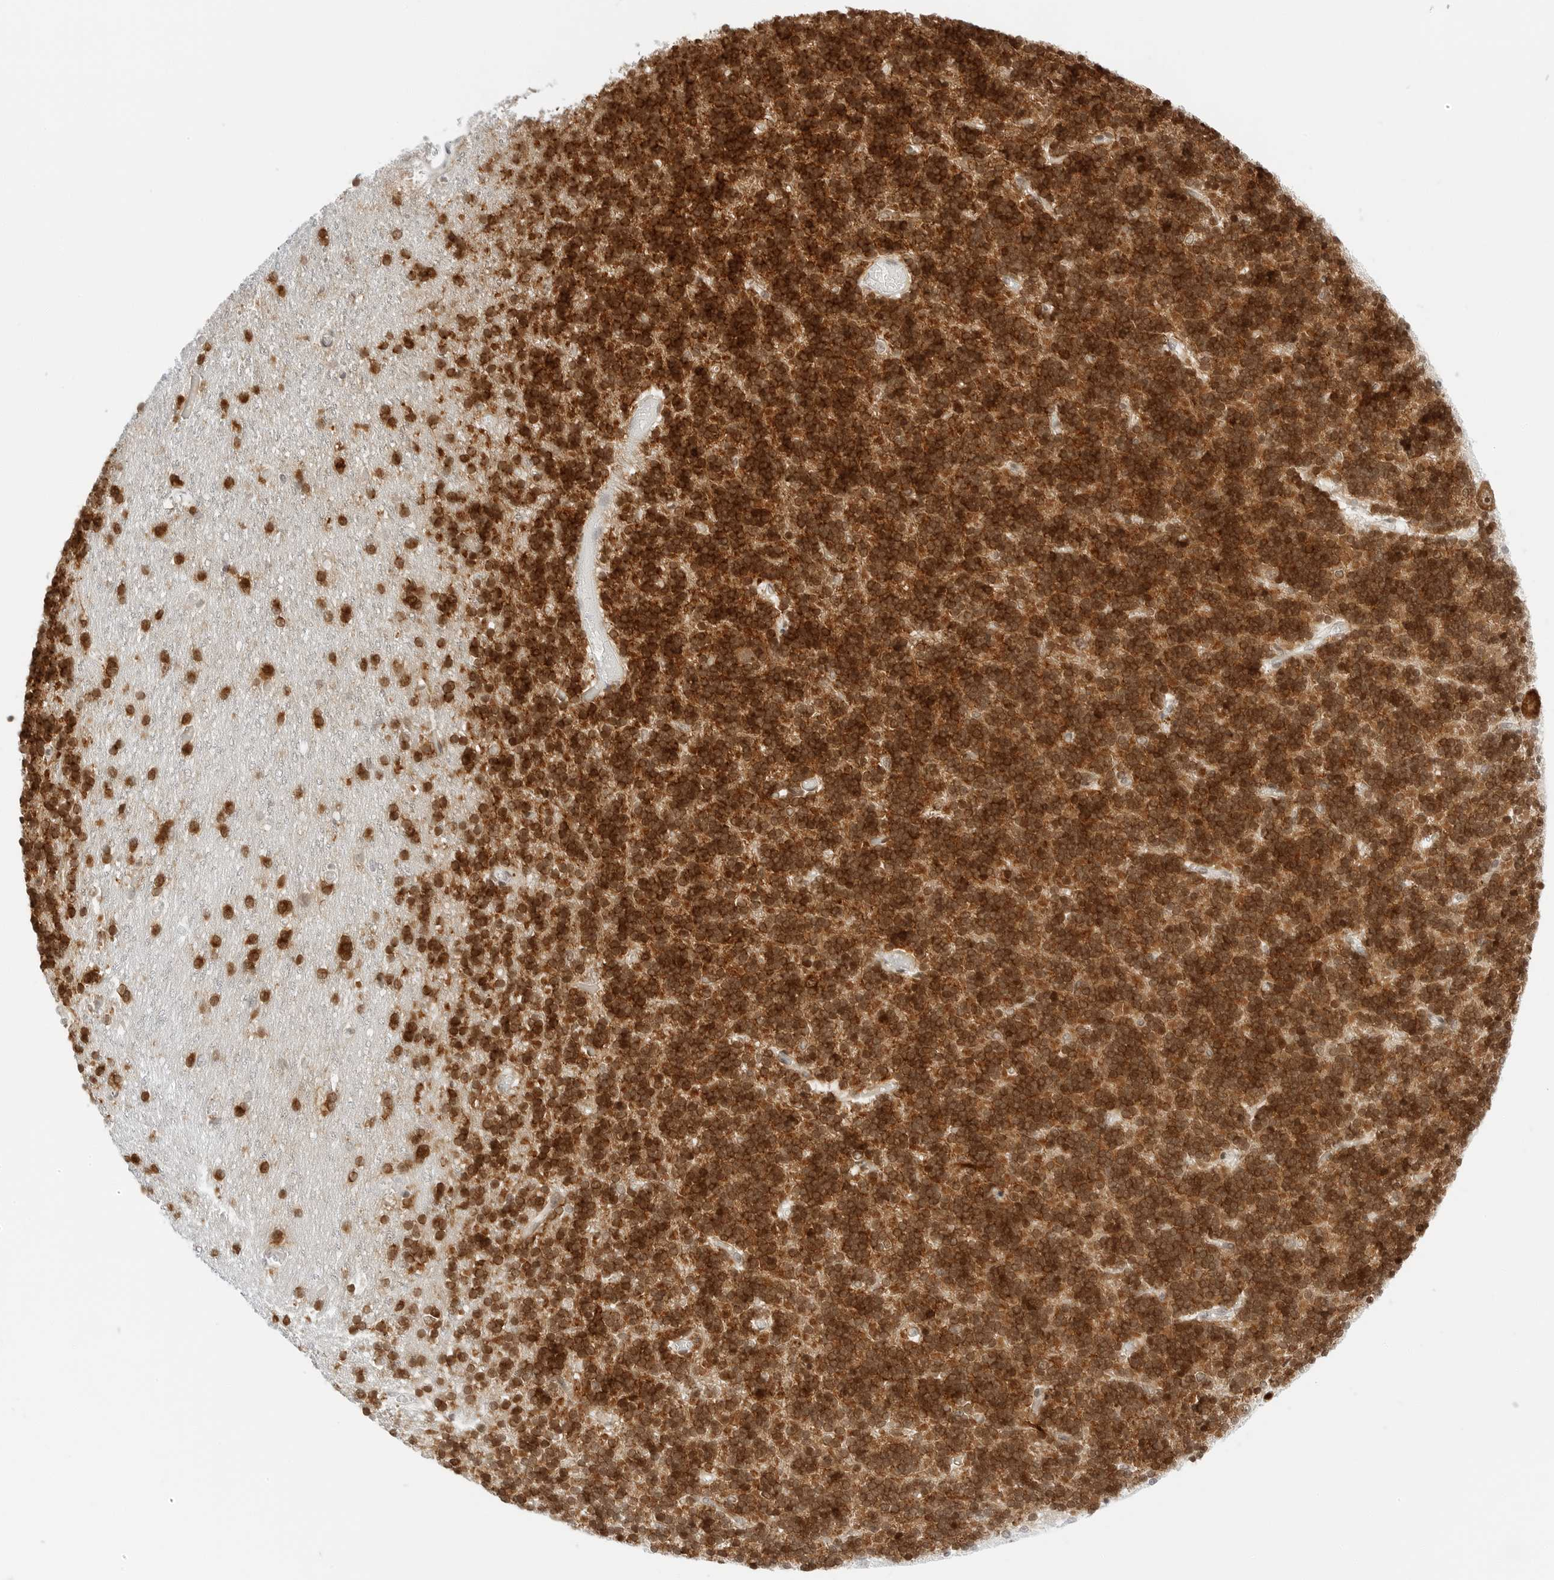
{"staining": {"intensity": "strong", "quantity": ">75%", "location": "cytoplasmic/membranous,nuclear"}, "tissue": "cerebellum", "cell_type": "Cells in granular layer", "image_type": "normal", "snomed": [{"axis": "morphology", "description": "Normal tissue, NOS"}, {"axis": "topography", "description": "Cerebellum"}], "caption": "Immunohistochemistry staining of normal cerebellum, which exhibits high levels of strong cytoplasmic/membranous,nuclear expression in about >75% of cells in granular layer indicating strong cytoplasmic/membranous,nuclear protein staining. The staining was performed using DAB (brown) for protein detection and nuclei were counterstained in hematoxylin (blue).", "gene": "CCSAP", "patient": {"sex": "male", "age": 37}}